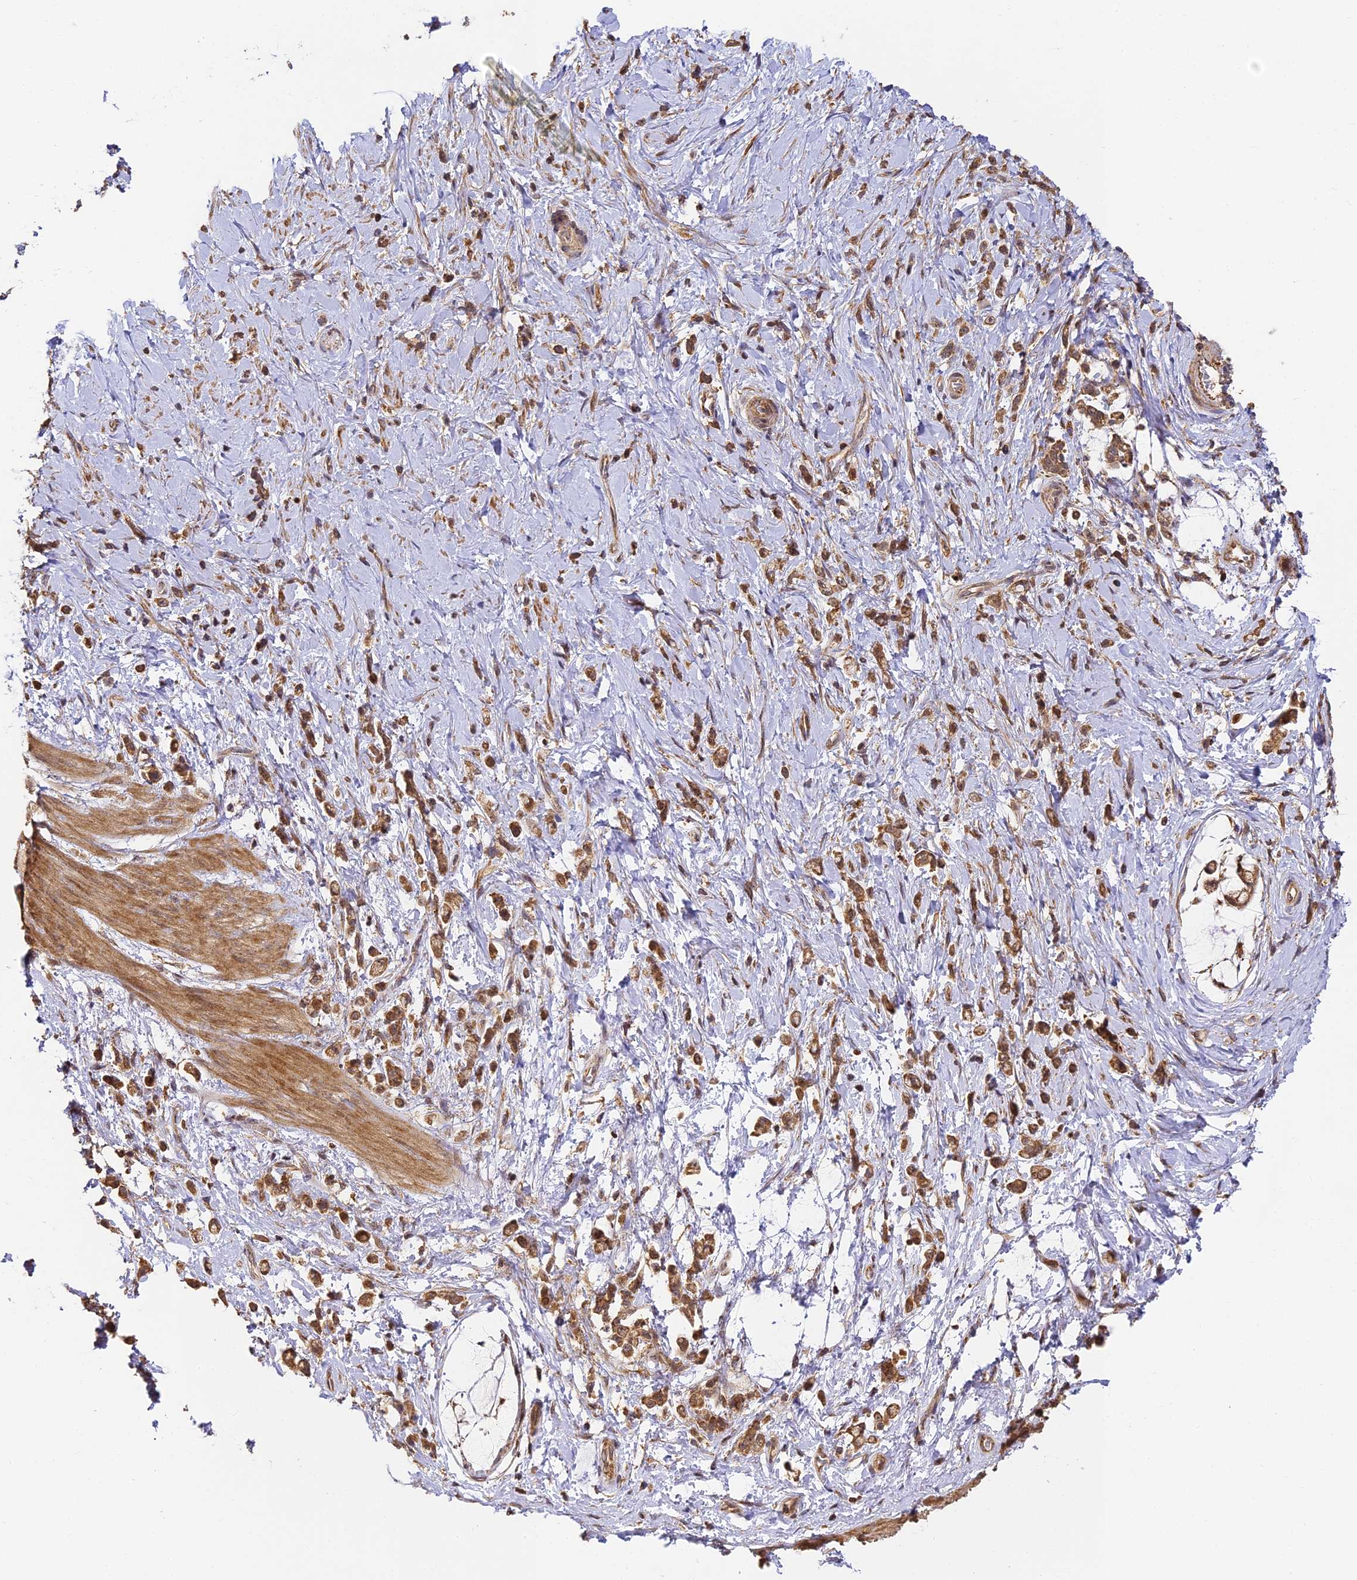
{"staining": {"intensity": "strong", "quantity": ">75%", "location": "cytoplasmic/membranous,nuclear"}, "tissue": "stomach cancer", "cell_type": "Tumor cells", "image_type": "cancer", "snomed": [{"axis": "morphology", "description": "Adenocarcinoma, NOS"}, {"axis": "topography", "description": "Stomach"}], "caption": "The image demonstrates immunohistochemical staining of stomach cancer. There is strong cytoplasmic/membranous and nuclear expression is appreciated in approximately >75% of tumor cells.", "gene": "ZNF443", "patient": {"sex": "female", "age": 60}}